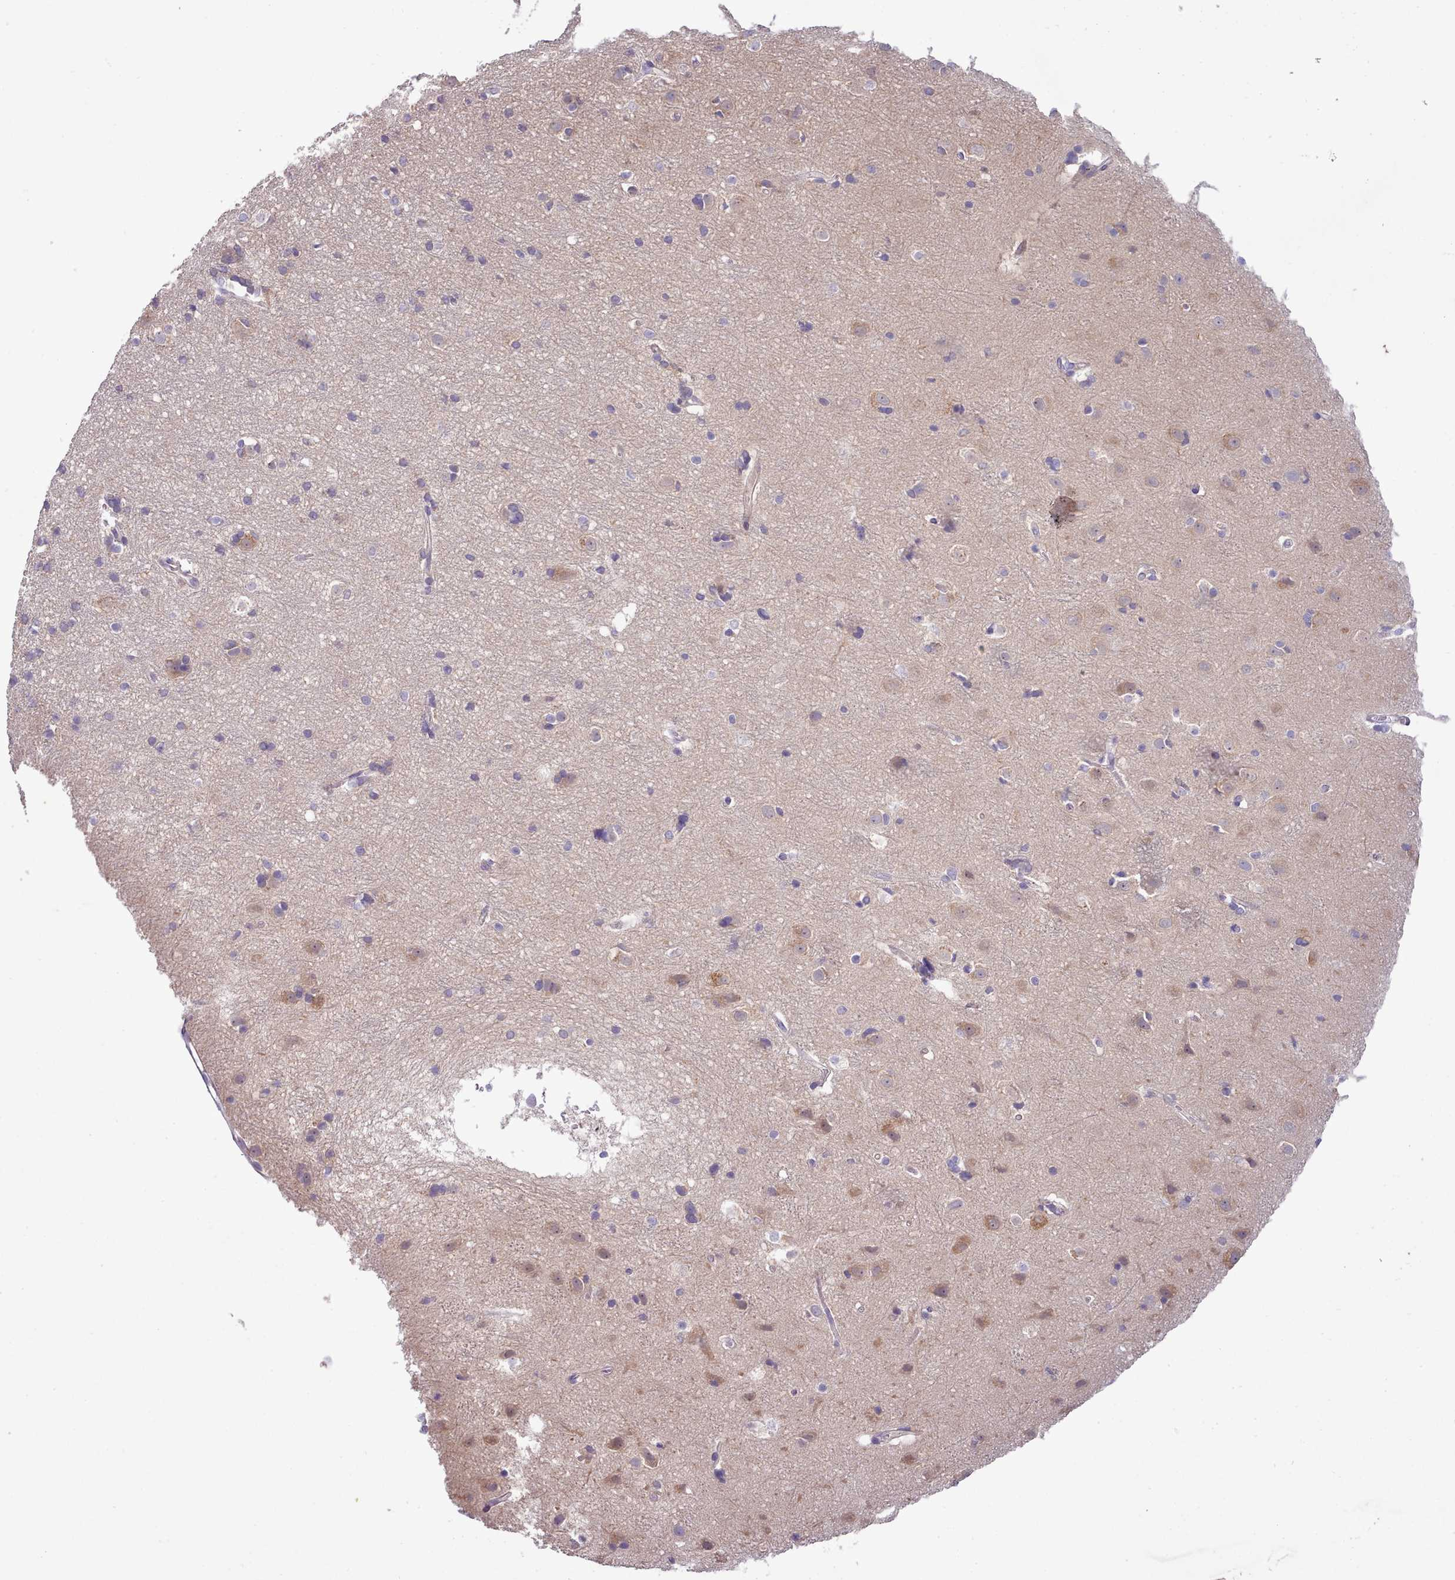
{"staining": {"intensity": "weak", "quantity": ">75%", "location": "cytoplasmic/membranous"}, "tissue": "cerebral cortex", "cell_type": "Endothelial cells", "image_type": "normal", "snomed": [{"axis": "morphology", "description": "Normal tissue, NOS"}, {"axis": "topography", "description": "Cerebral cortex"}], "caption": "A photomicrograph of human cerebral cortex stained for a protein reveals weak cytoplasmic/membranous brown staining in endothelial cells. The staining is performed using DAB (3,3'-diaminobenzidine) brown chromogen to label protein expression. The nuclei are counter-stained blue using hematoxylin.", "gene": "SETX", "patient": {"sex": "male", "age": 54}}